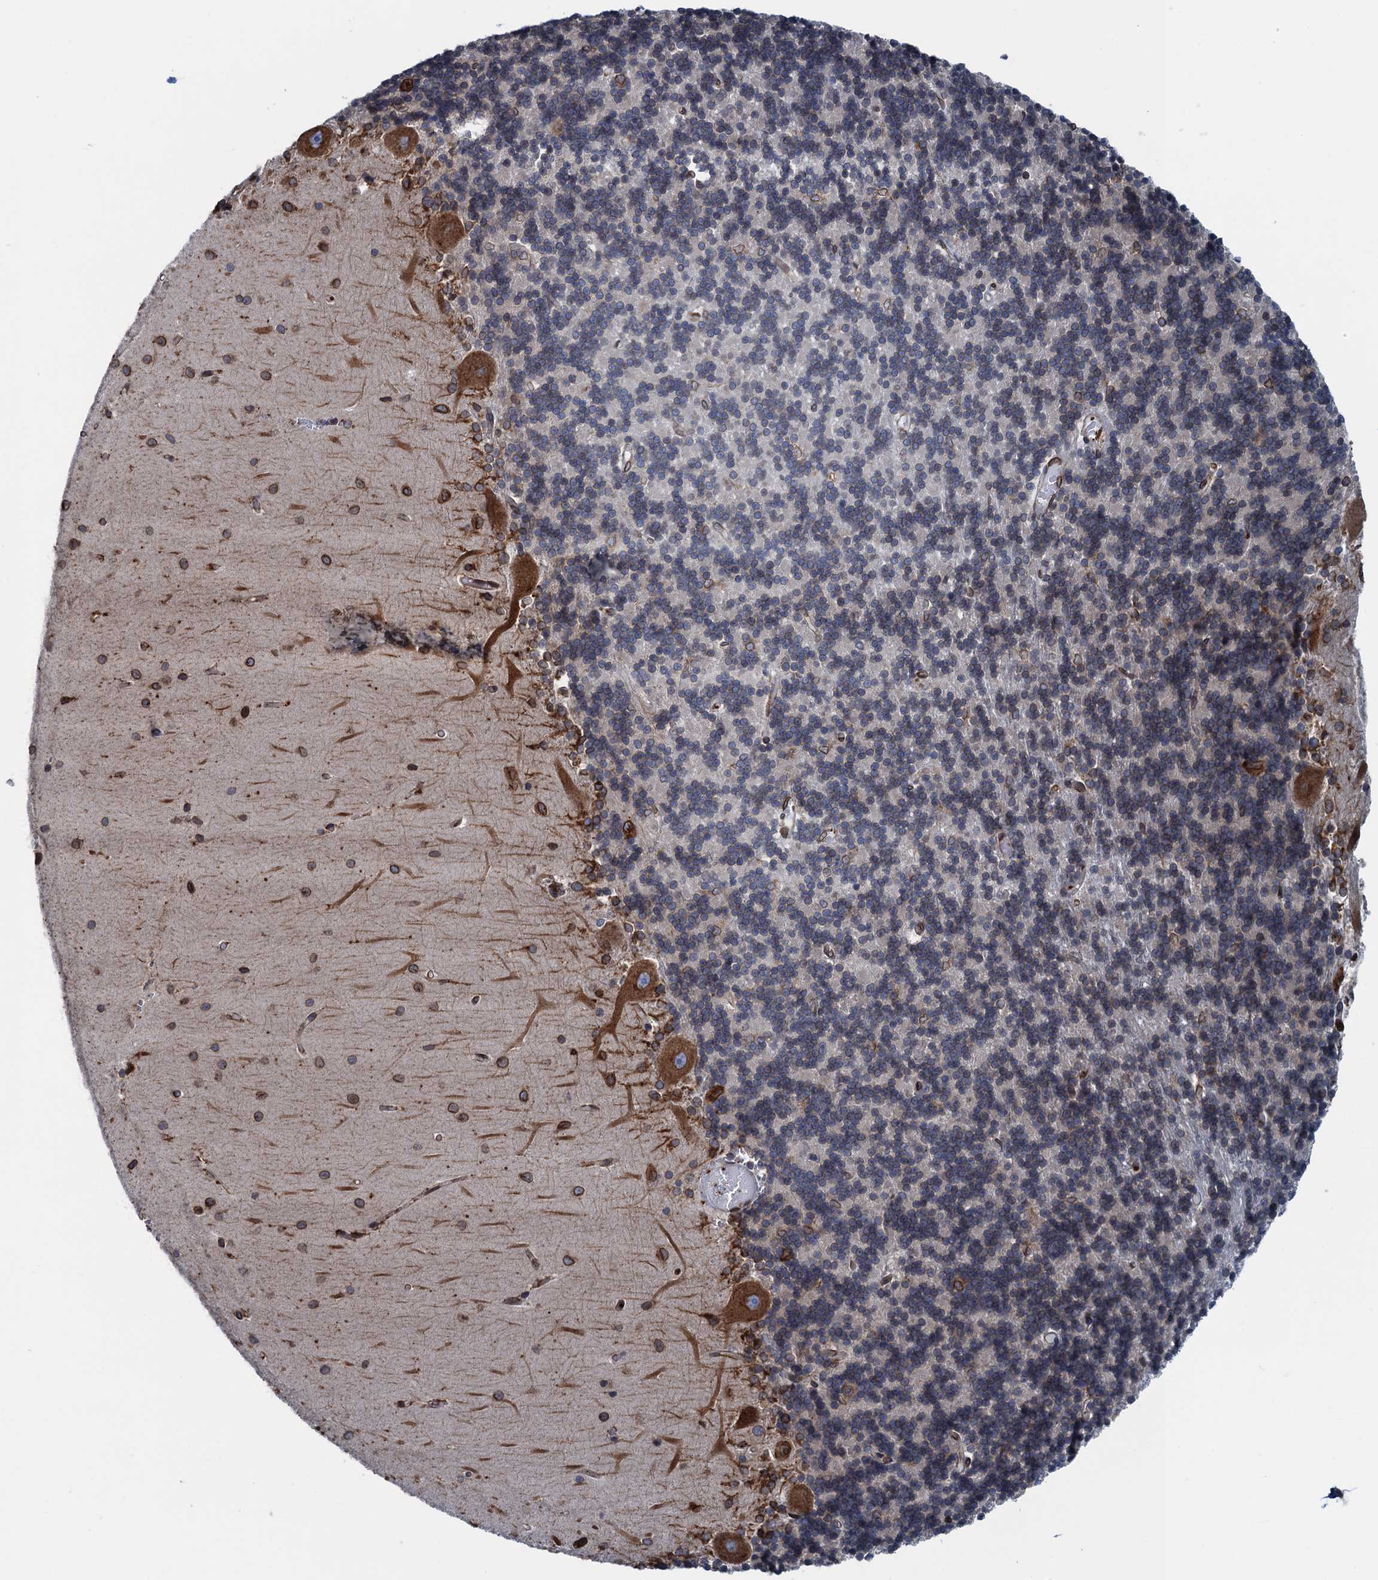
{"staining": {"intensity": "negative", "quantity": "none", "location": "none"}, "tissue": "cerebellum", "cell_type": "Cells in granular layer", "image_type": "normal", "snomed": [{"axis": "morphology", "description": "Normal tissue, NOS"}, {"axis": "topography", "description": "Cerebellum"}], "caption": "The histopathology image exhibits no staining of cells in granular layer in unremarkable cerebellum. (DAB immunohistochemistry with hematoxylin counter stain).", "gene": "TMEM205", "patient": {"sex": "male", "age": 37}}